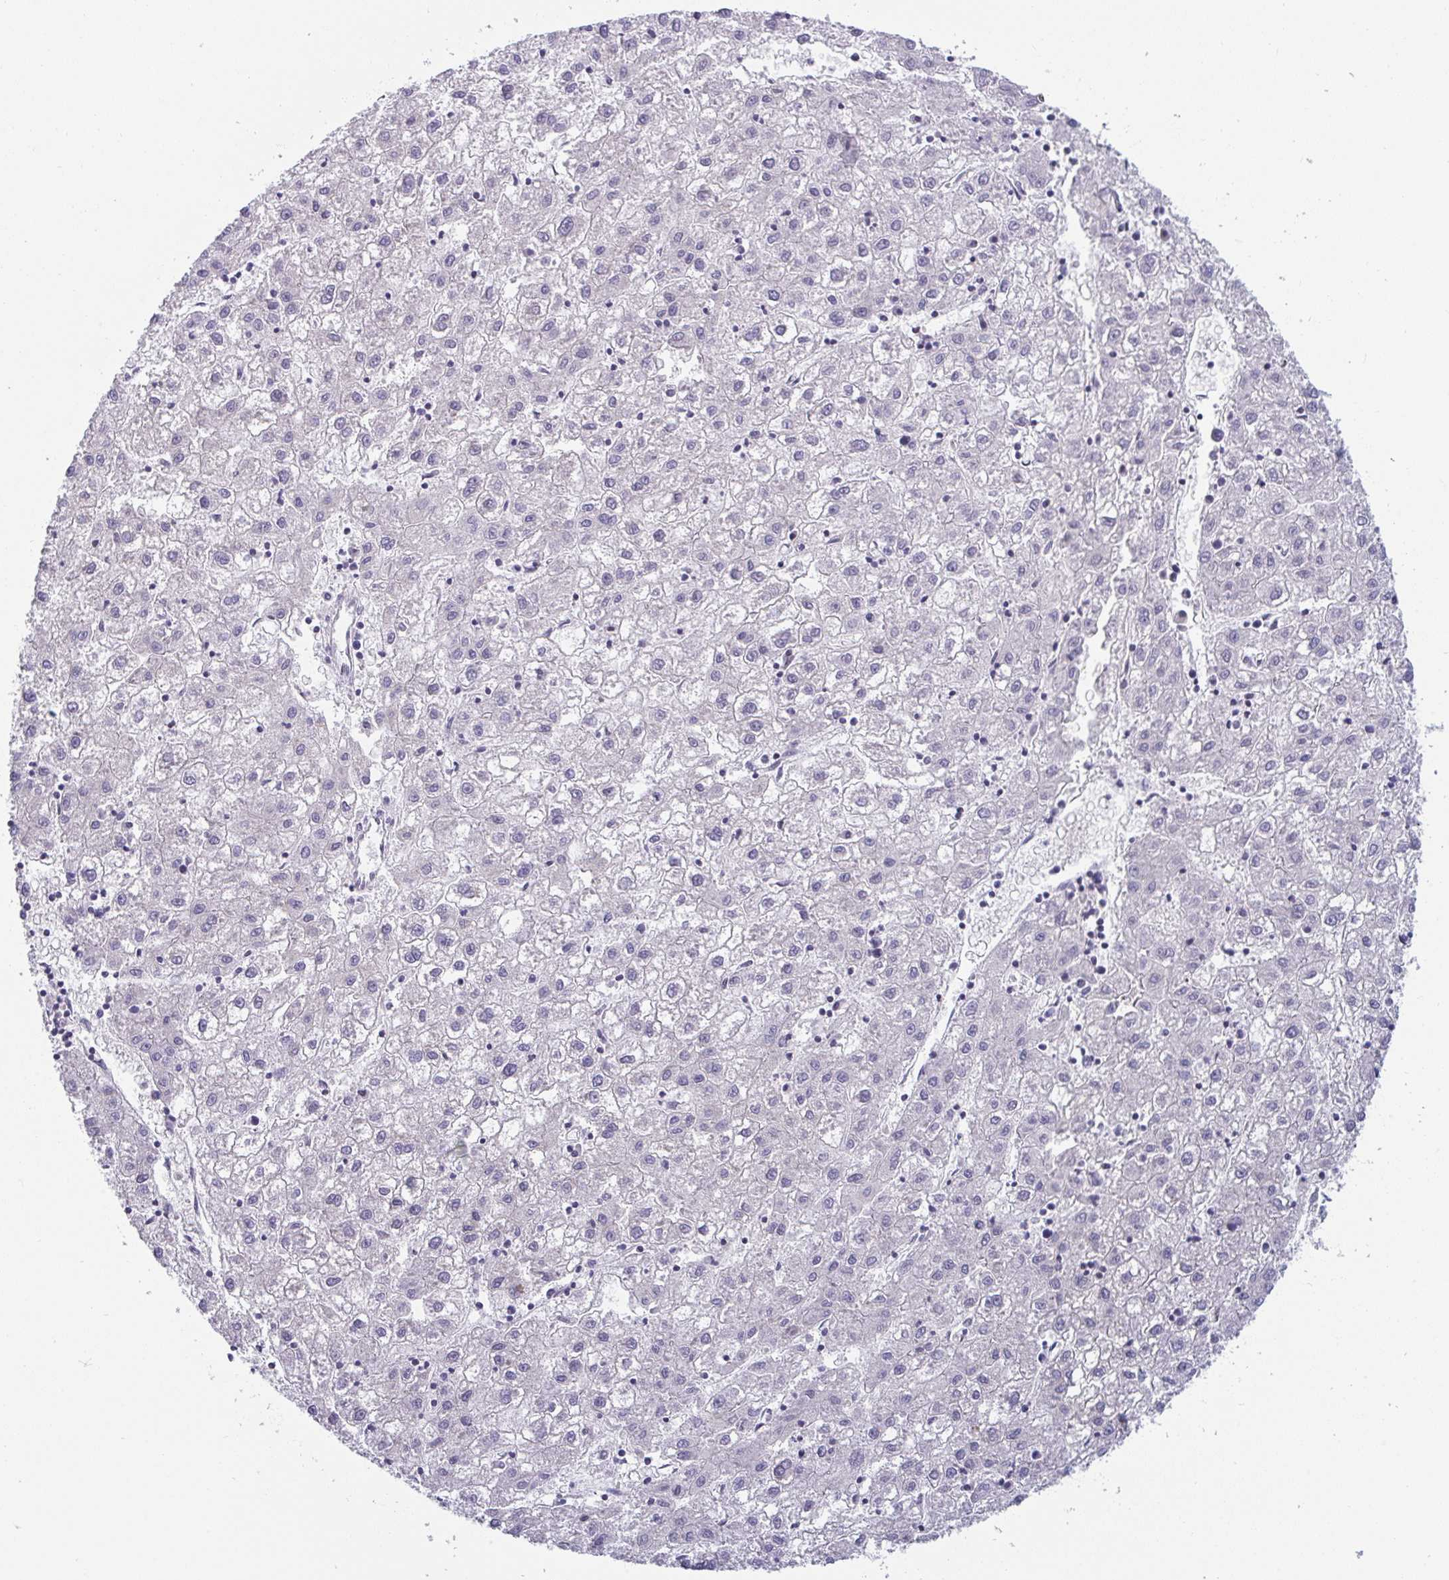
{"staining": {"intensity": "negative", "quantity": "none", "location": "none"}, "tissue": "liver cancer", "cell_type": "Tumor cells", "image_type": "cancer", "snomed": [{"axis": "morphology", "description": "Carcinoma, Hepatocellular, NOS"}, {"axis": "topography", "description": "Liver"}], "caption": "IHC histopathology image of neoplastic tissue: liver hepatocellular carcinoma stained with DAB (3,3'-diaminobenzidine) reveals no significant protein positivity in tumor cells. (Immunohistochemistry, brightfield microscopy, high magnification).", "gene": "BMAL2", "patient": {"sex": "male", "age": 72}}